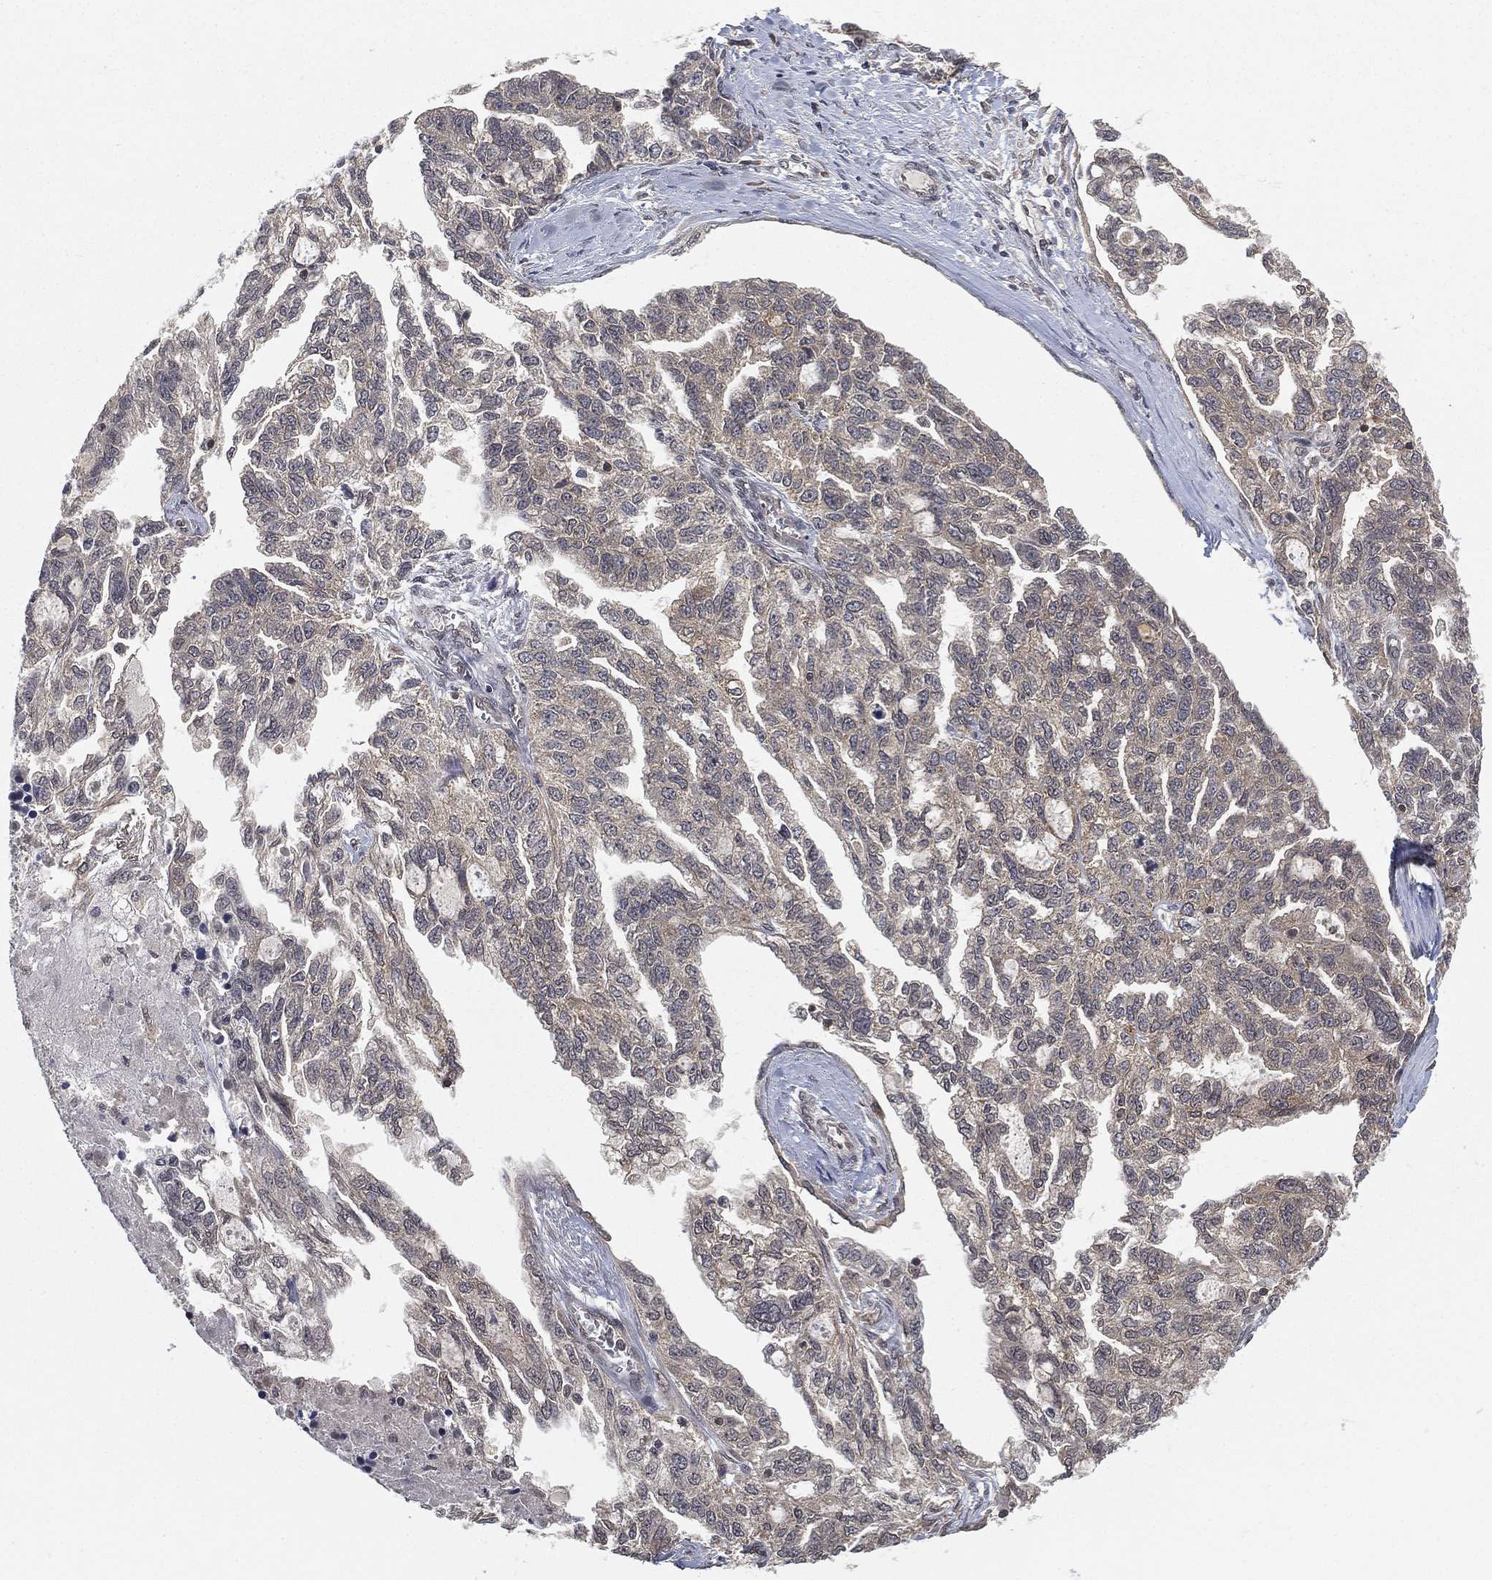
{"staining": {"intensity": "moderate", "quantity": "25%-75%", "location": "cytoplasmic/membranous"}, "tissue": "ovarian cancer", "cell_type": "Tumor cells", "image_type": "cancer", "snomed": [{"axis": "morphology", "description": "Cystadenocarcinoma, serous, NOS"}, {"axis": "topography", "description": "Ovary"}], "caption": "A brown stain shows moderate cytoplasmic/membranous staining of a protein in human ovarian cancer tumor cells. (Stains: DAB in brown, nuclei in blue, Microscopy: brightfield microscopy at high magnification).", "gene": "UBA5", "patient": {"sex": "female", "age": 51}}